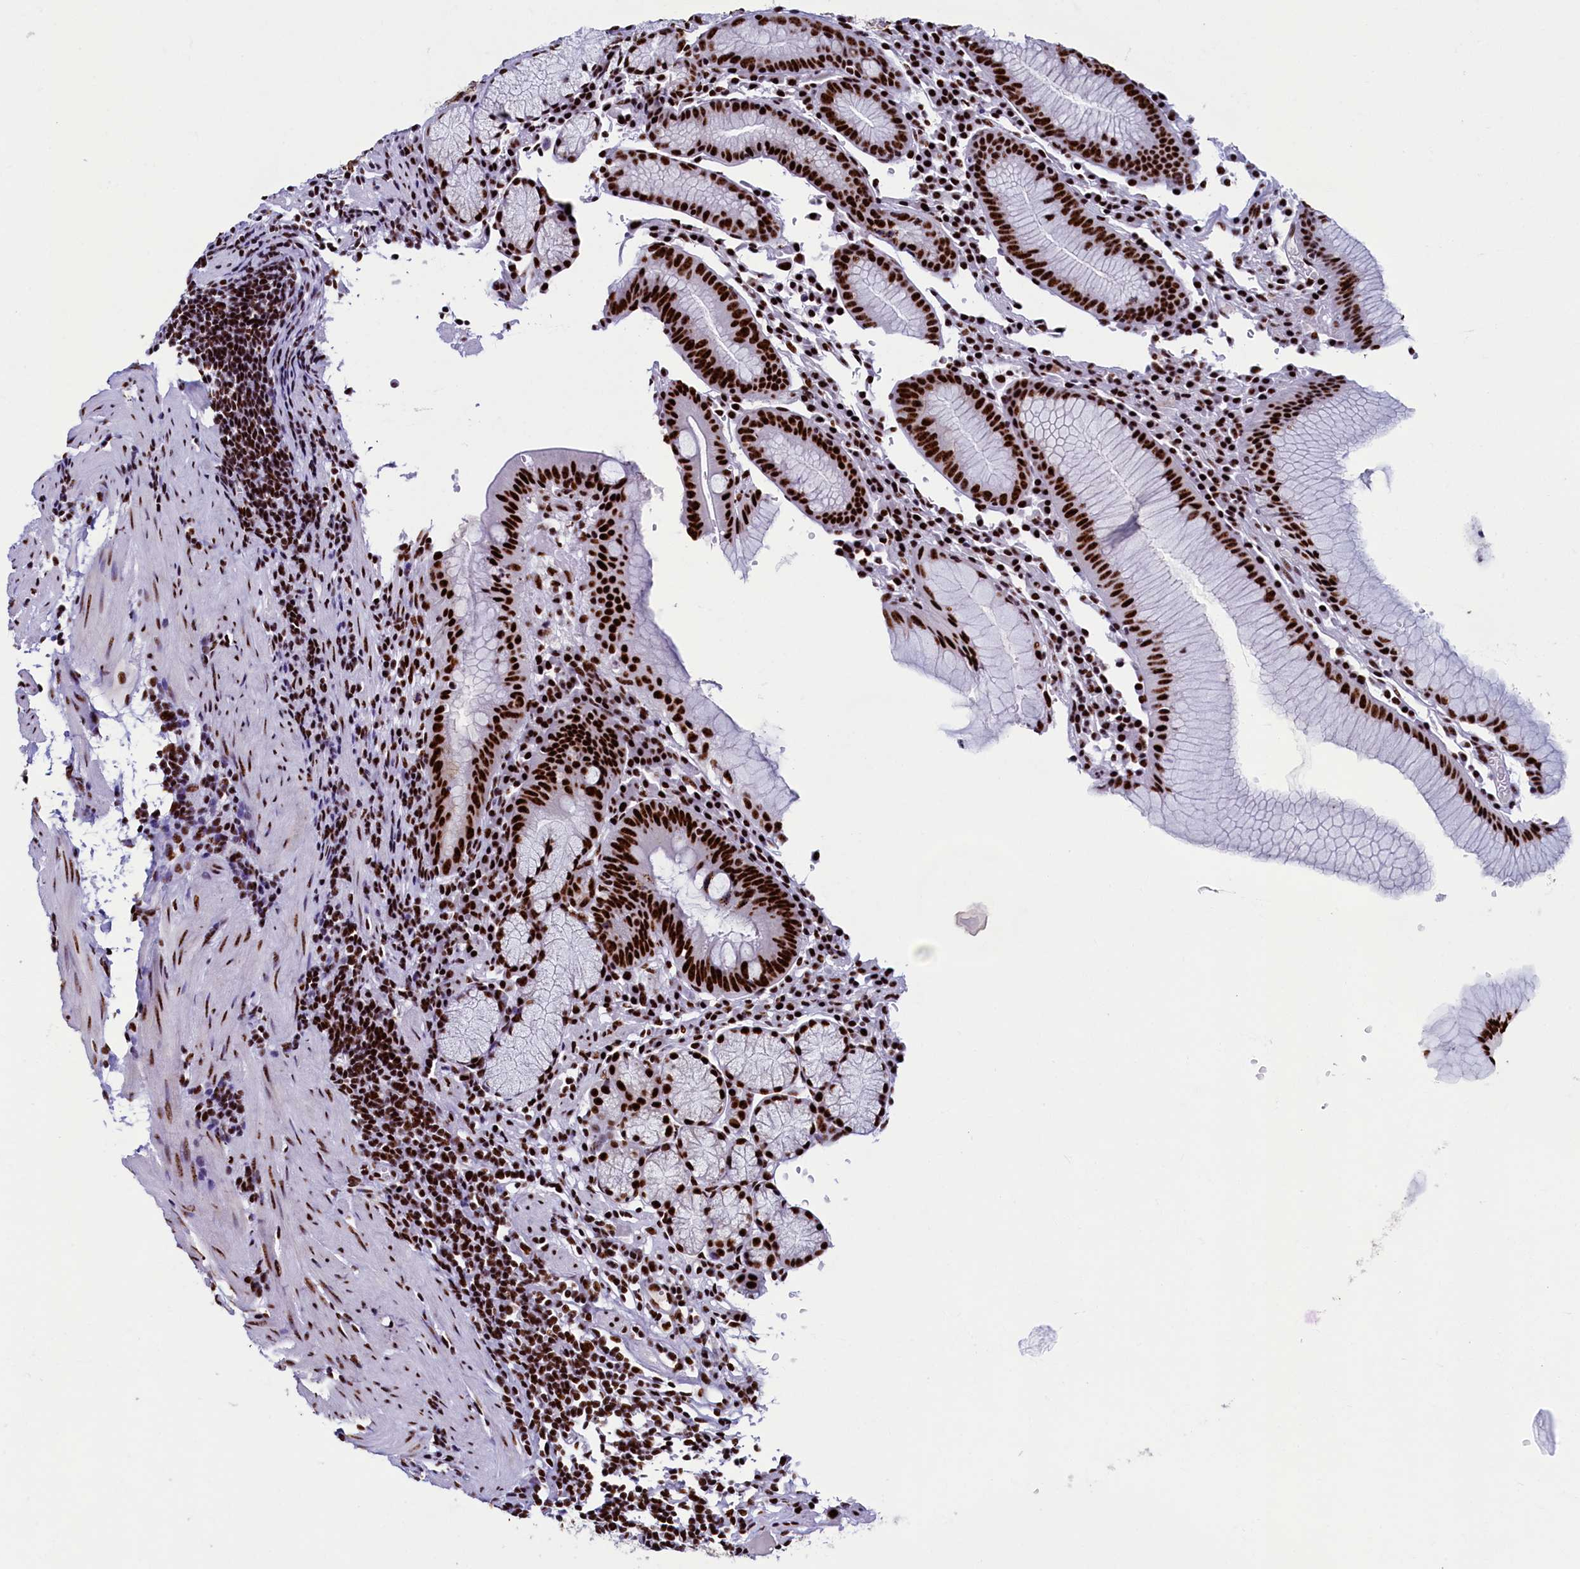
{"staining": {"intensity": "strong", "quantity": "25%-75%", "location": "nuclear"}, "tissue": "stomach", "cell_type": "Glandular cells", "image_type": "normal", "snomed": [{"axis": "morphology", "description": "Normal tissue, NOS"}, {"axis": "topography", "description": "Stomach"}], "caption": "DAB (3,3'-diaminobenzidine) immunohistochemical staining of normal stomach reveals strong nuclear protein expression in approximately 25%-75% of glandular cells. The protein of interest is shown in brown color, while the nuclei are stained blue.", "gene": "SRRM2", "patient": {"sex": "male", "age": 55}}